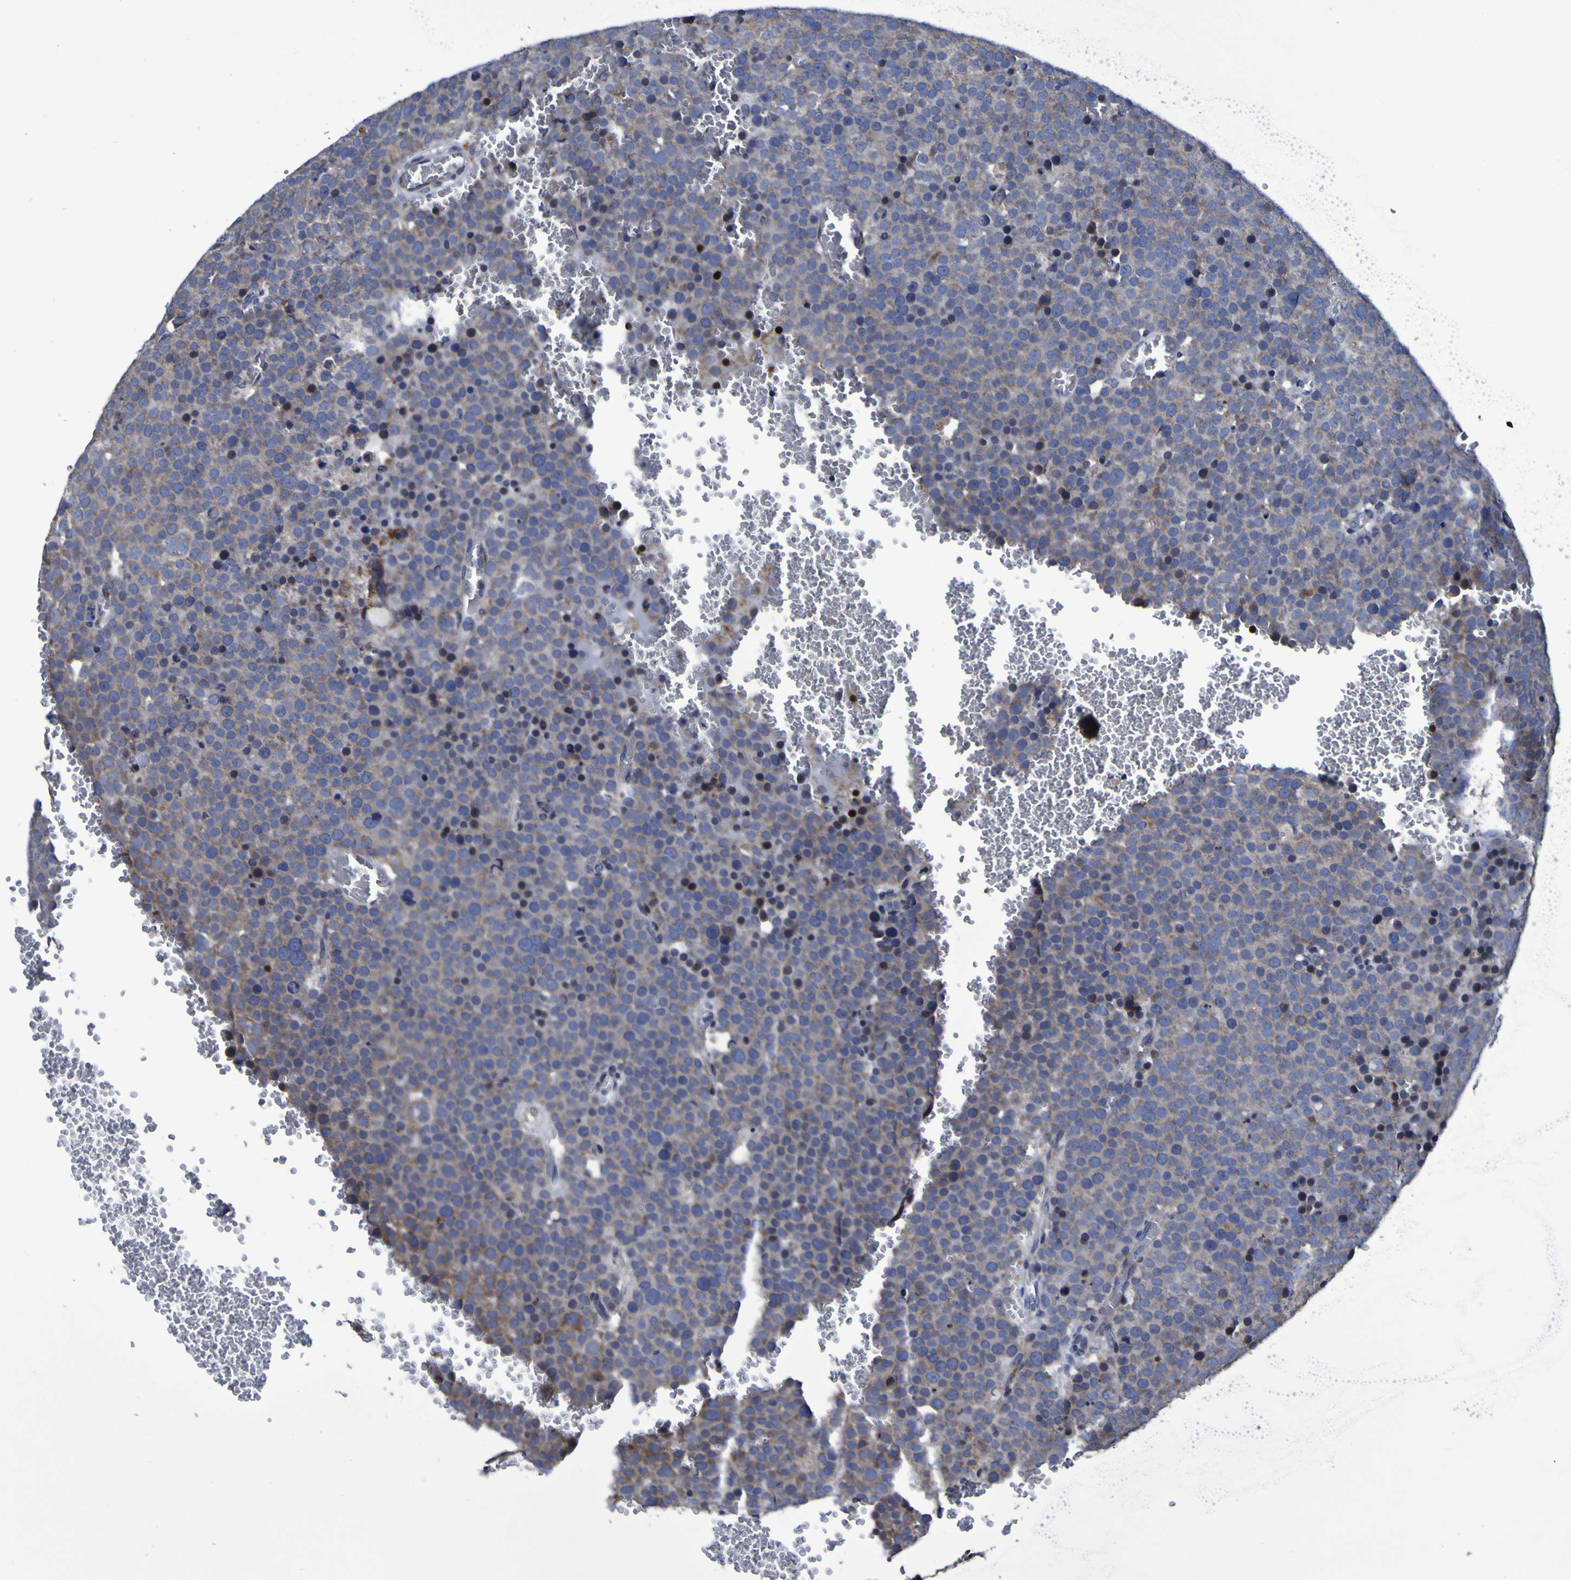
{"staining": {"intensity": "moderate", "quantity": "<25%", "location": "cytoplasmic/membranous"}, "tissue": "testis cancer", "cell_type": "Tumor cells", "image_type": "cancer", "snomed": [{"axis": "morphology", "description": "Seminoma, NOS"}, {"axis": "topography", "description": "Testis"}], "caption": "A histopathology image showing moderate cytoplasmic/membranous expression in approximately <25% of tumor cells in testis cancer (seminoma), as visualized by brown immunohistochemical staining.", "gene": "P3H1", "patient": {"sex": "male", "age": 71}}